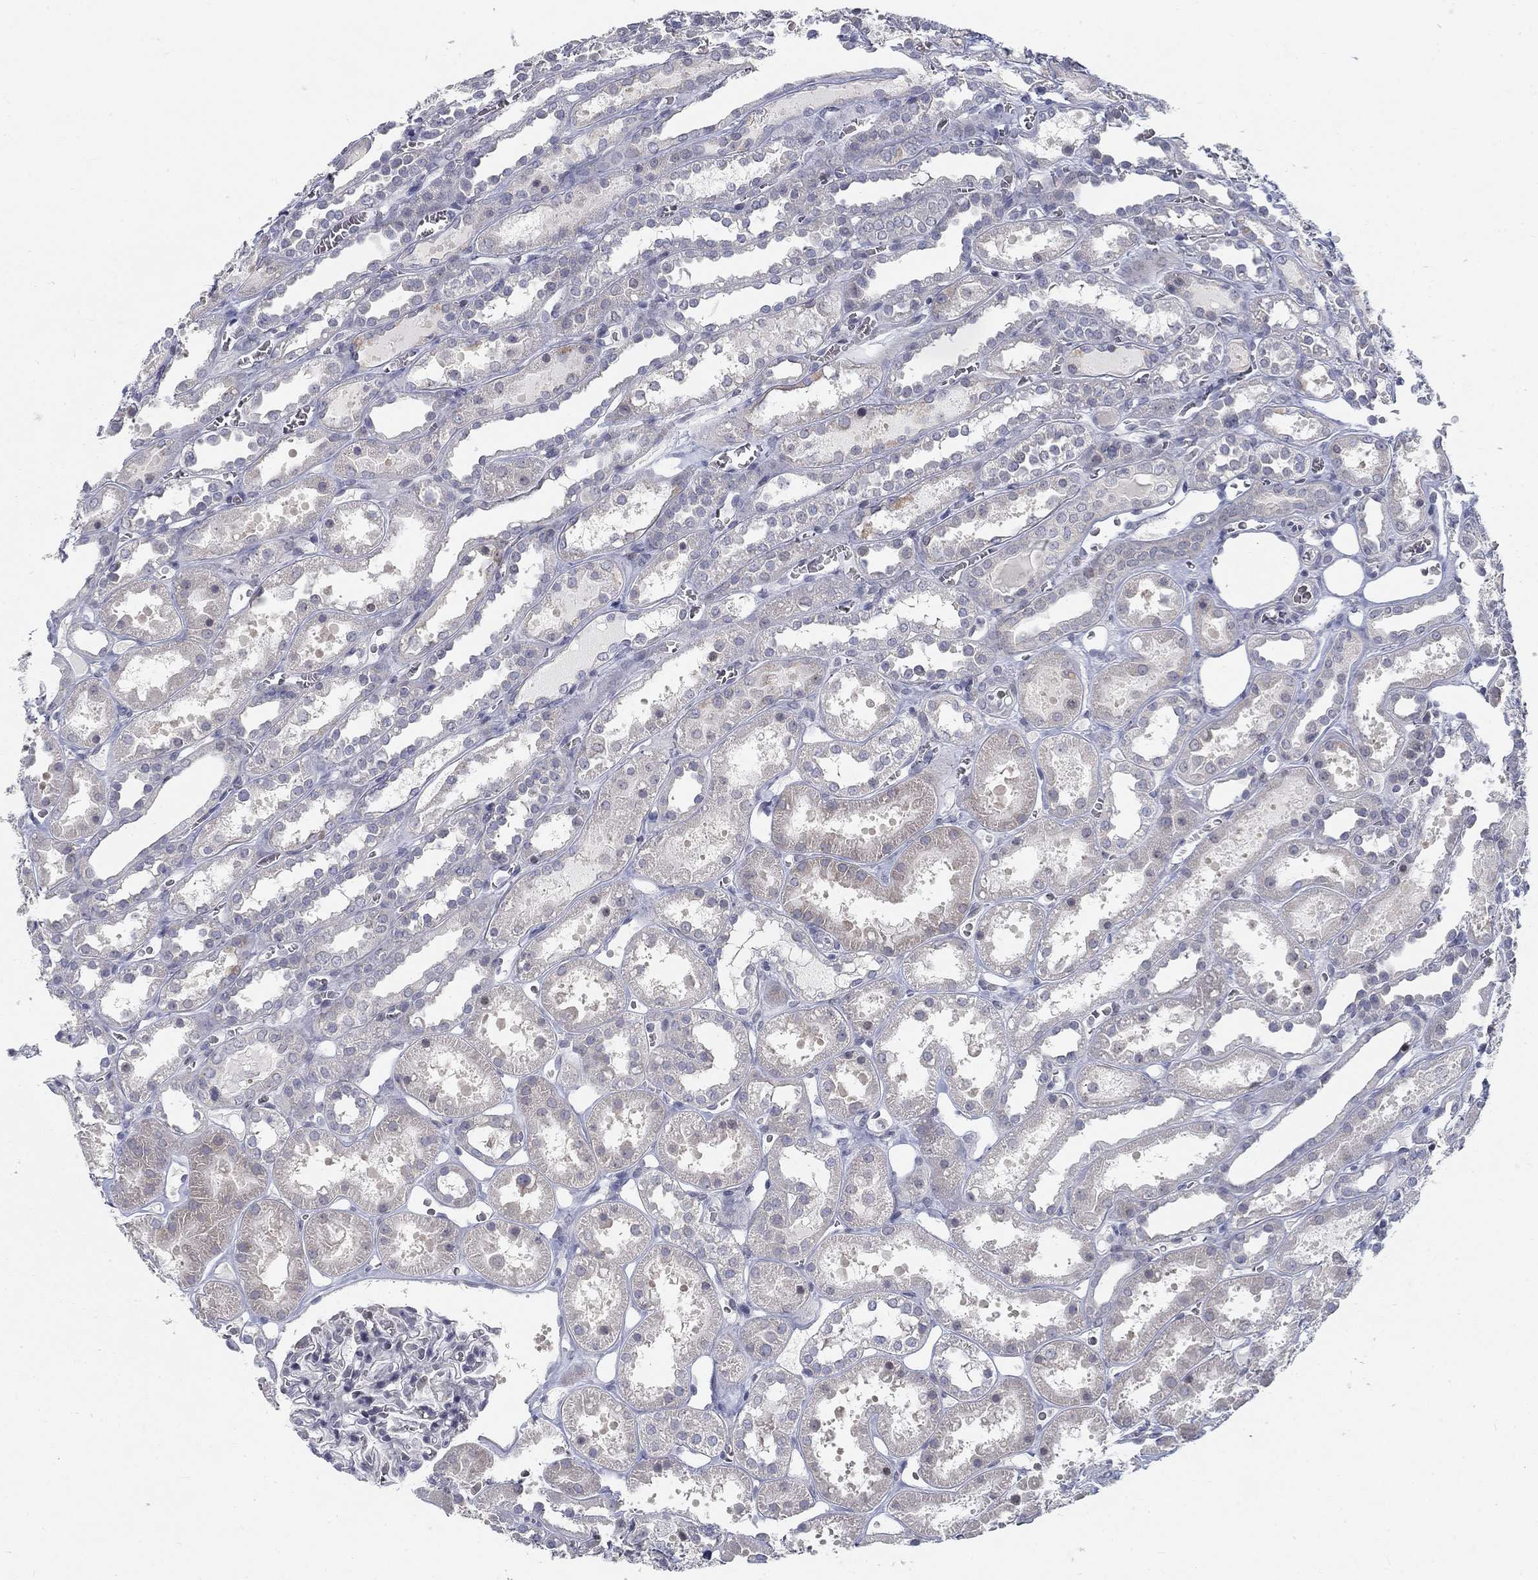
{"staining": {"intensity": "negative", "quantity": "none", "location": "none"}, "tissue": "kidney", "cell_type": "Cells in glomeruli", "image_type": "normal", "snomed": [{"axis": "morphology", "description": "Normal tissue, NOS"}, {"axis": "topography", "description": "Kidney"}], "caption": "Cells in glomeruli show no significant staining in normal kidney. (DAB (3,3'-diaminobenzidine) IHC with hematoxylin counter stain).", "gene": "ATP1A3", "patient": {"sex": "female", "age": 41}}